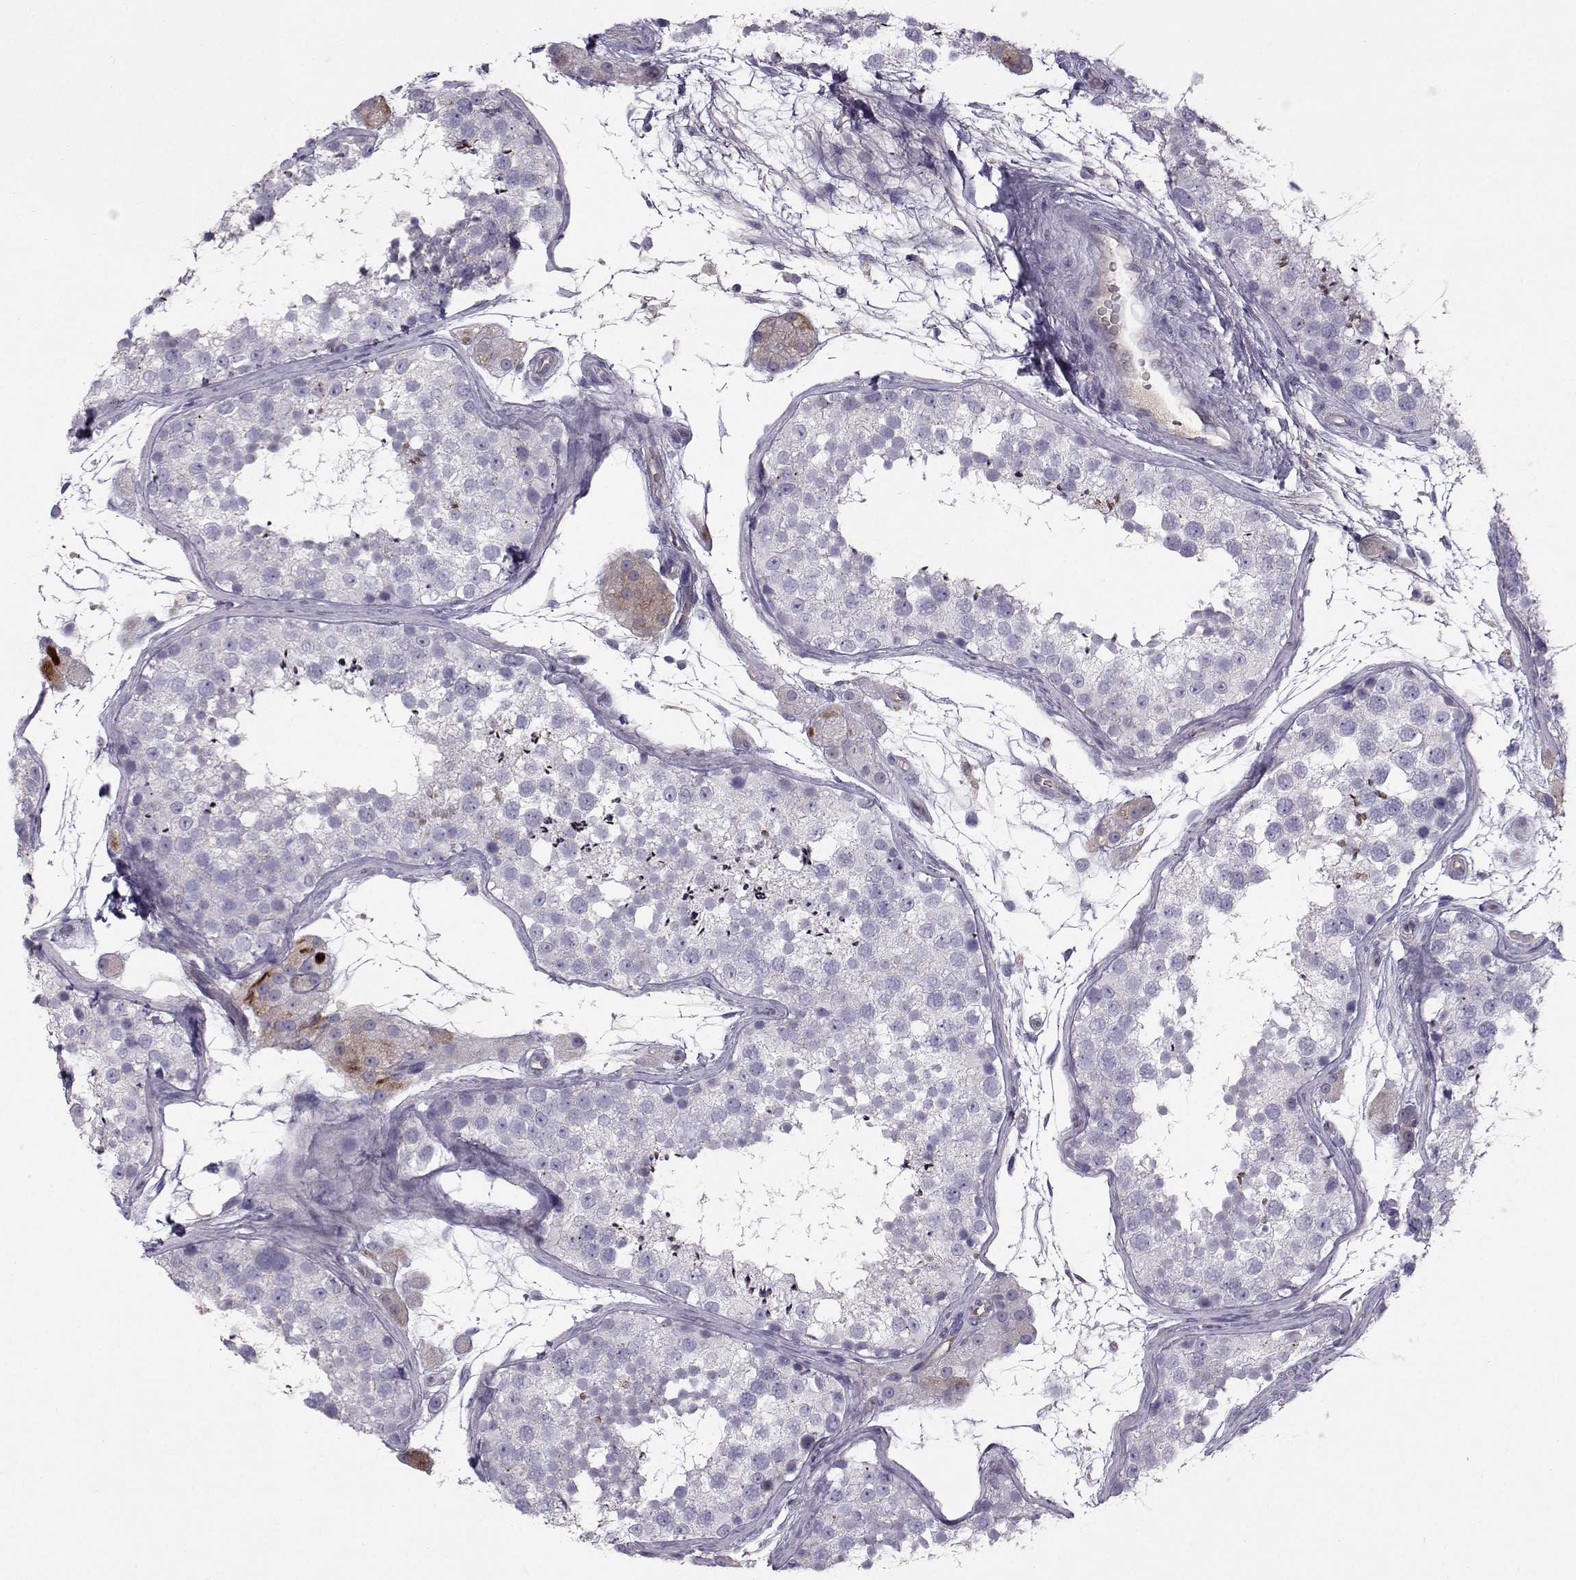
{"staining": {"intensity": "negative", "quantity": "none", "location": "none"}, "tissue": "testis", "cell_type": "Cells in seminiferous ducts", "image_type": "normal", "snomed": [{"axis": "morphology", "description": "Normal tissue, NOS"}, {"axis": "topography", "description": "Testis"}], "caption": "IHC micrograph of unremarkable testis: testis stained with DAB demonstrates no significant protein expression in cells in seminiferous ducts. (DAB (3,3'-diaminobenzidine) immunohistochemistry (IHC) visualized using brightfield microscopy, high magnification).", "gene": "CALCR", "patient": {"sex": "male", "age": 41}}